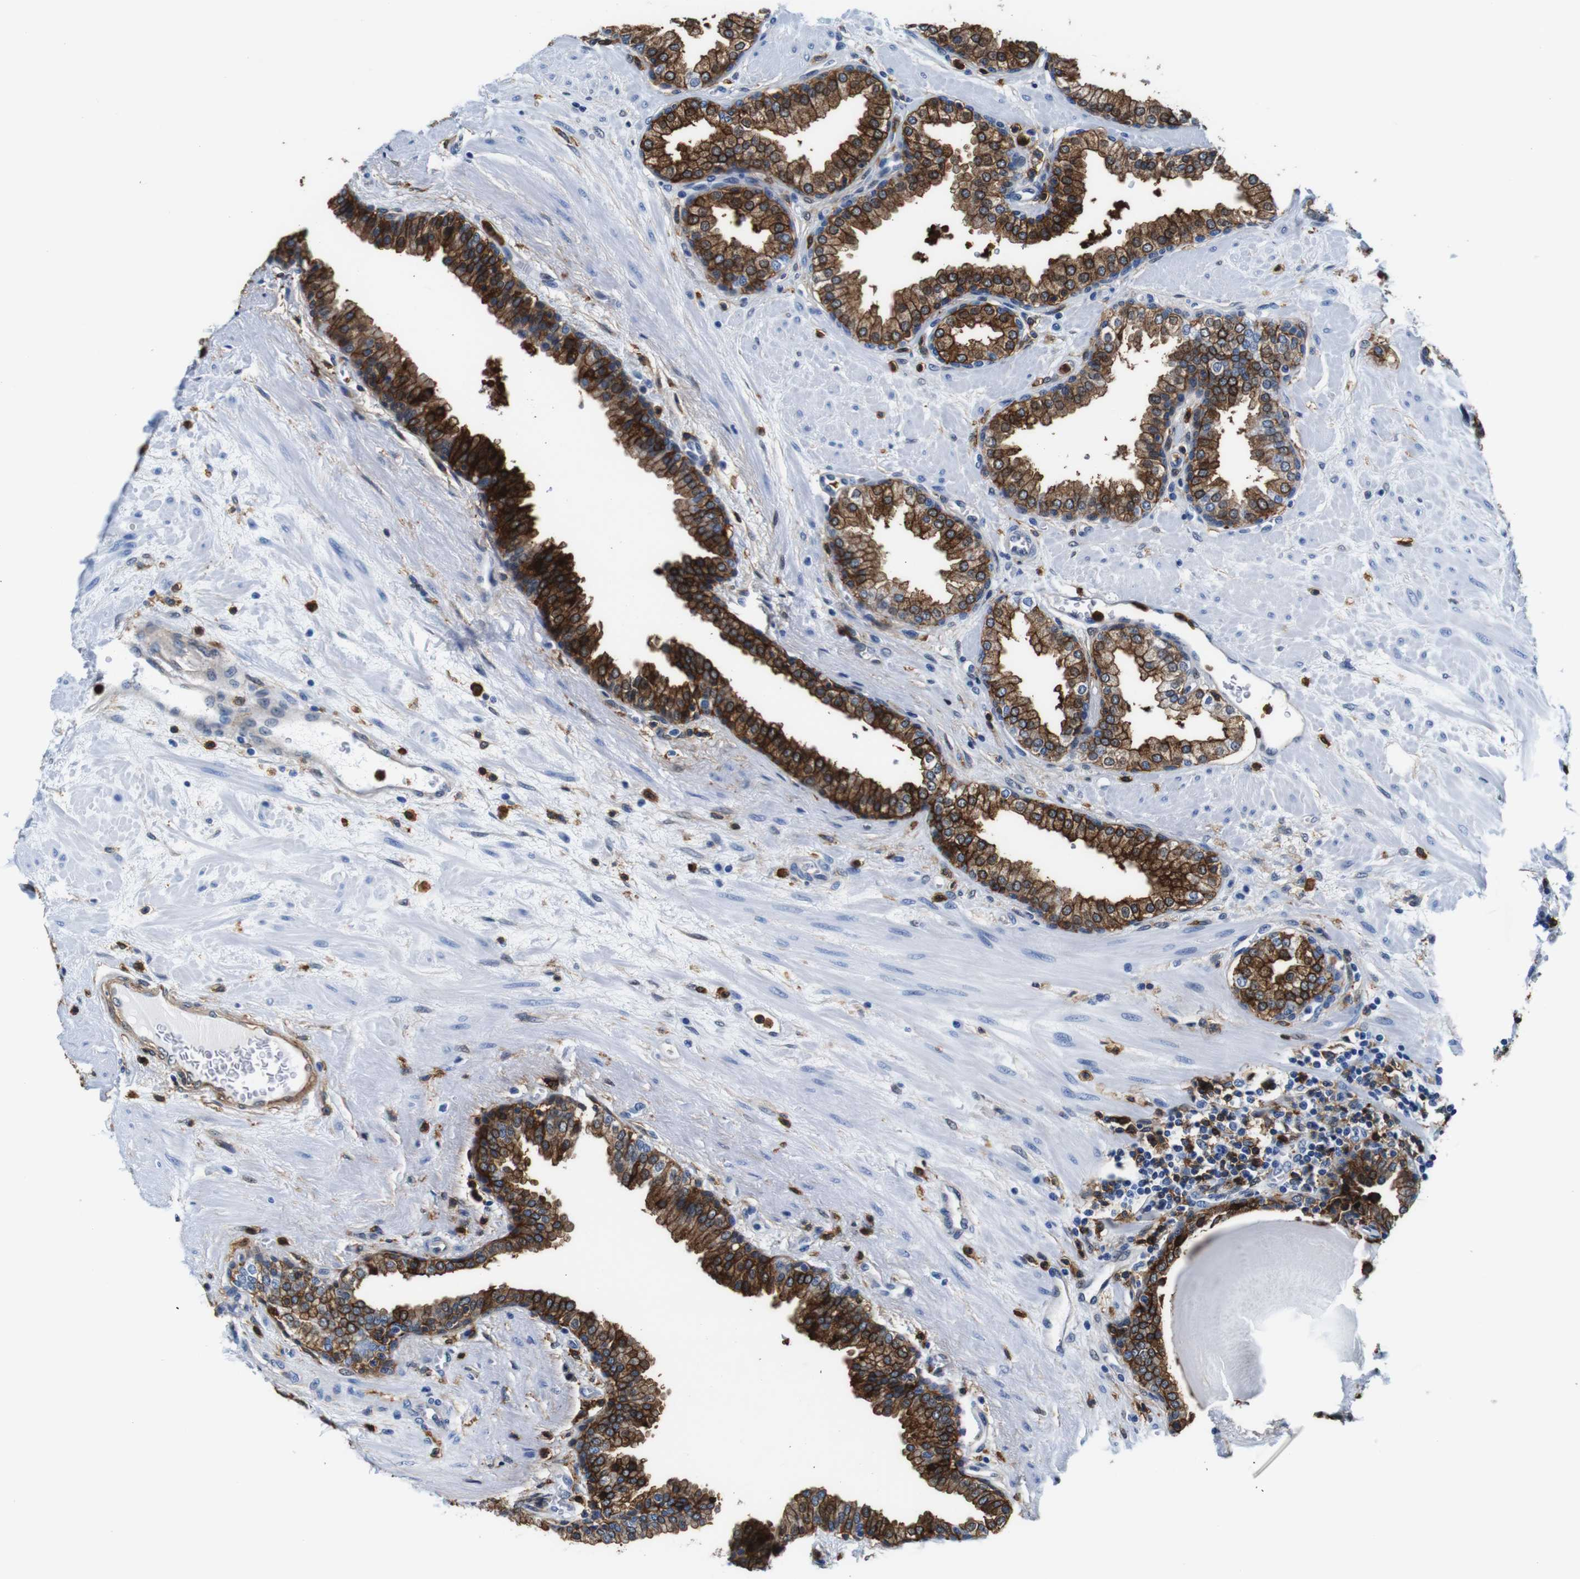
{"staining": {"intensity": "strong", "quantity": ">75%", "location": "cytoplasmic/membranous"}, "tissue": "prostate", "cell_type": "Glandular cells", "image_type": "normal", "snomed": [{"axis": "morphology", "description": "Normal tissue, NOS"}, {"axis": "topography", "description": "Prostate"}], "caption": "Strong cytoplasmic/membranous positivity for a protein is appreciated in about >75% of glandular cells of unremarkable prostate using immunohistochemistry (IHC).", "gene": "ANXA1", "patient": {"sex": "male", "age": 51}}